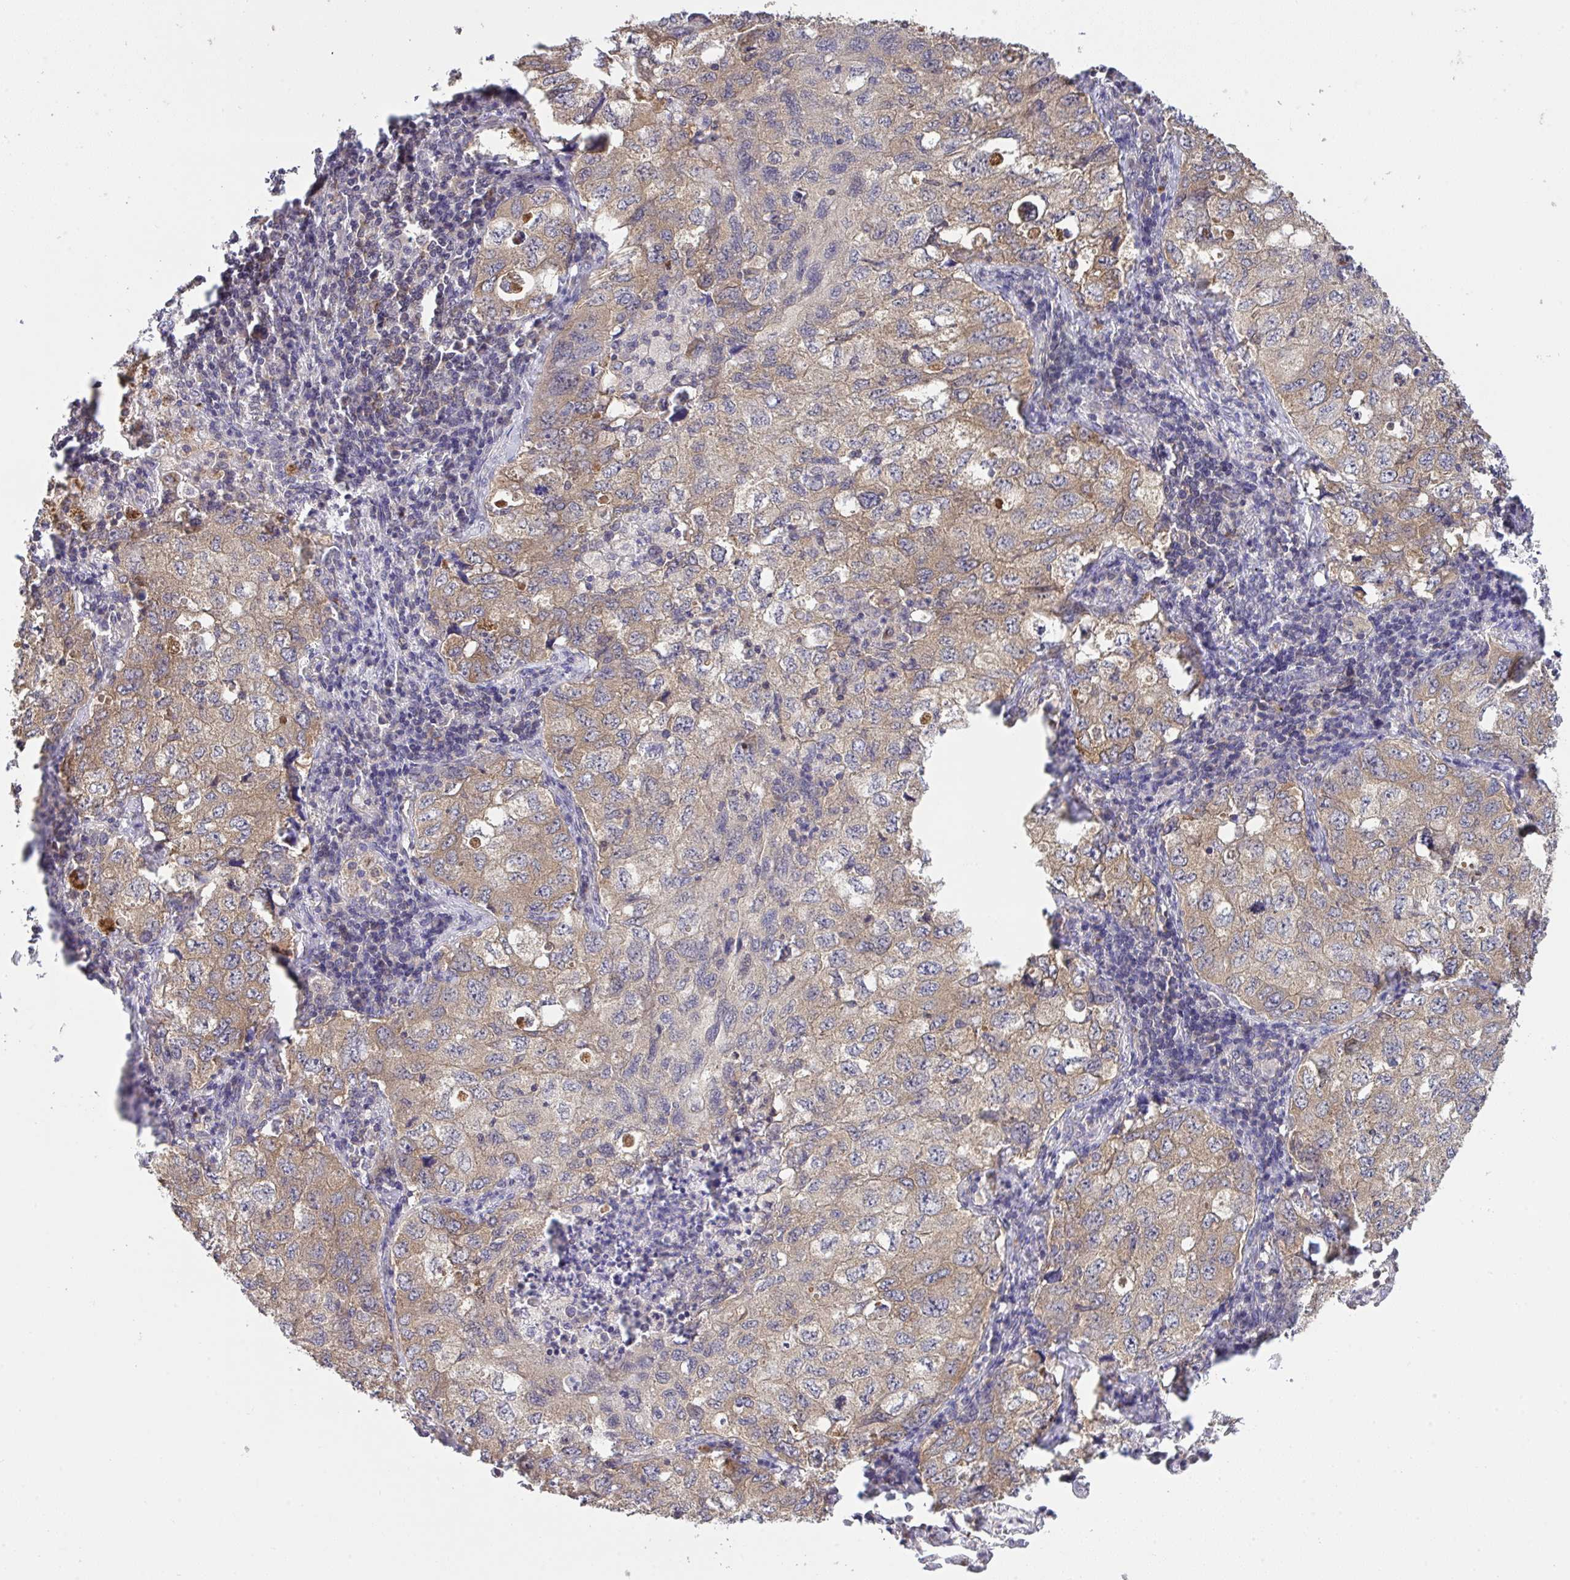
{"staining": {"intensity": "moderate", "quantity": "25%-75%", "location": "cytoplasmic/membranous"}, "tissue": "lung cancer", "cell_type": "Tumor cells", "image_type": "cancer", "snomed": [{"axis": "morphology", "description": "Adenocarcinoma, NOS"}, {"axis": "topography", "description": "Lung"}], "caption": "The immunohistochemical stain labels moderate cytoplasmic/membranous staining in tumor cells of lung cancer (adenocarcinoma) tissue.", "gene": "C12orf57", "patient": {"sex": "female", "age": 57}}